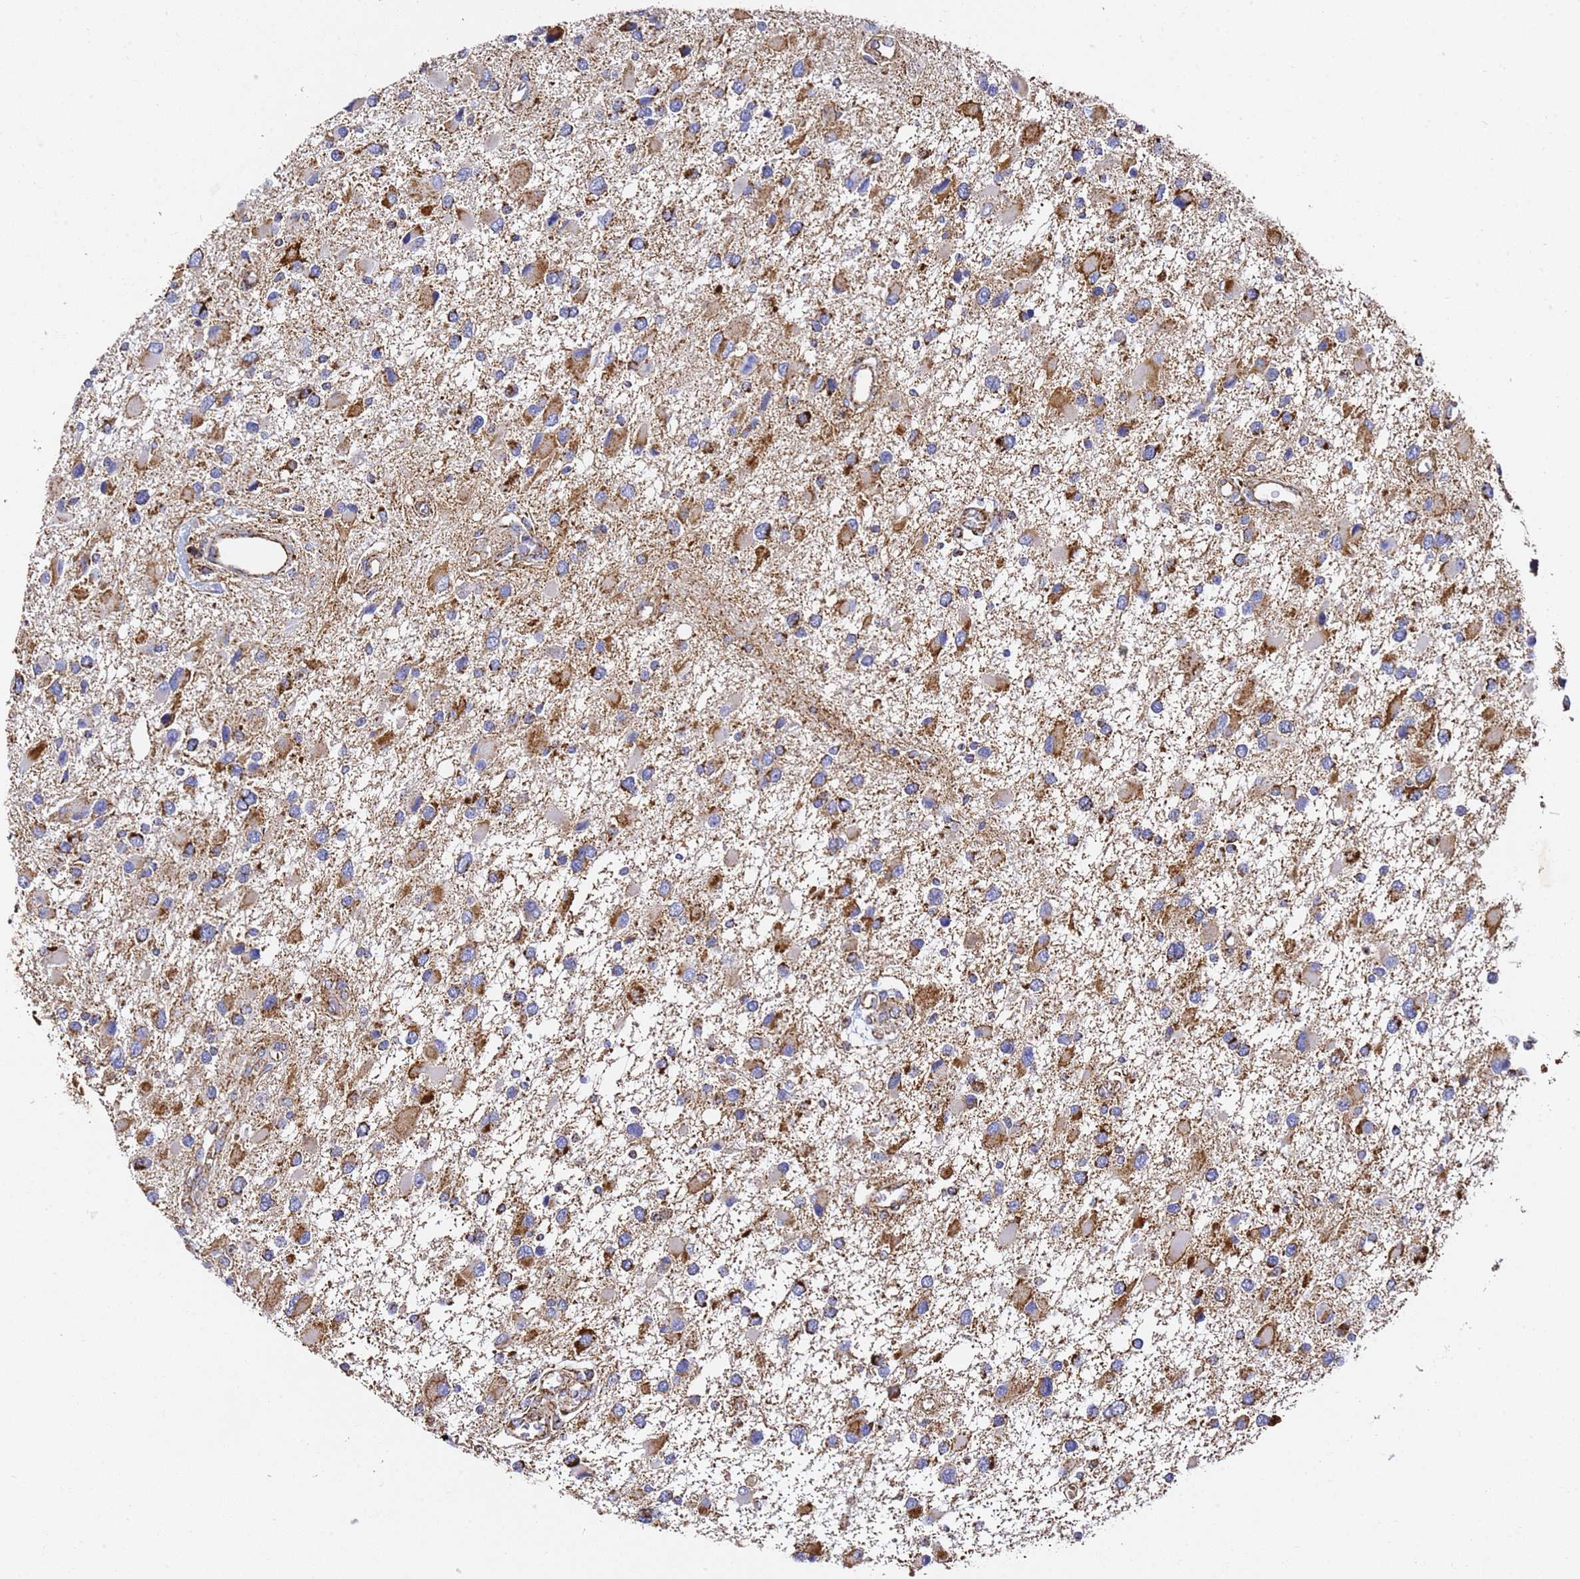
{"staining": {"intensity": "strong", "quantity": "25%-75%", "location": "cytoplasmic/membranous"}, "tissue": "glioma", "cell_type": "Tumor cells", "image_type": "cancer", "snomed": [{"axis": "morphology", "description": "Glioma, malignant, High grade"}, {"axis": "topography", "description": "Brain"}], "caption": "An image of glioma stained for a protein reveals strong cytoplasmic/membranous brown staining in tumor cells.", "gene": "NDUFA3", "patient": {"sex": "male", "age": 53}}